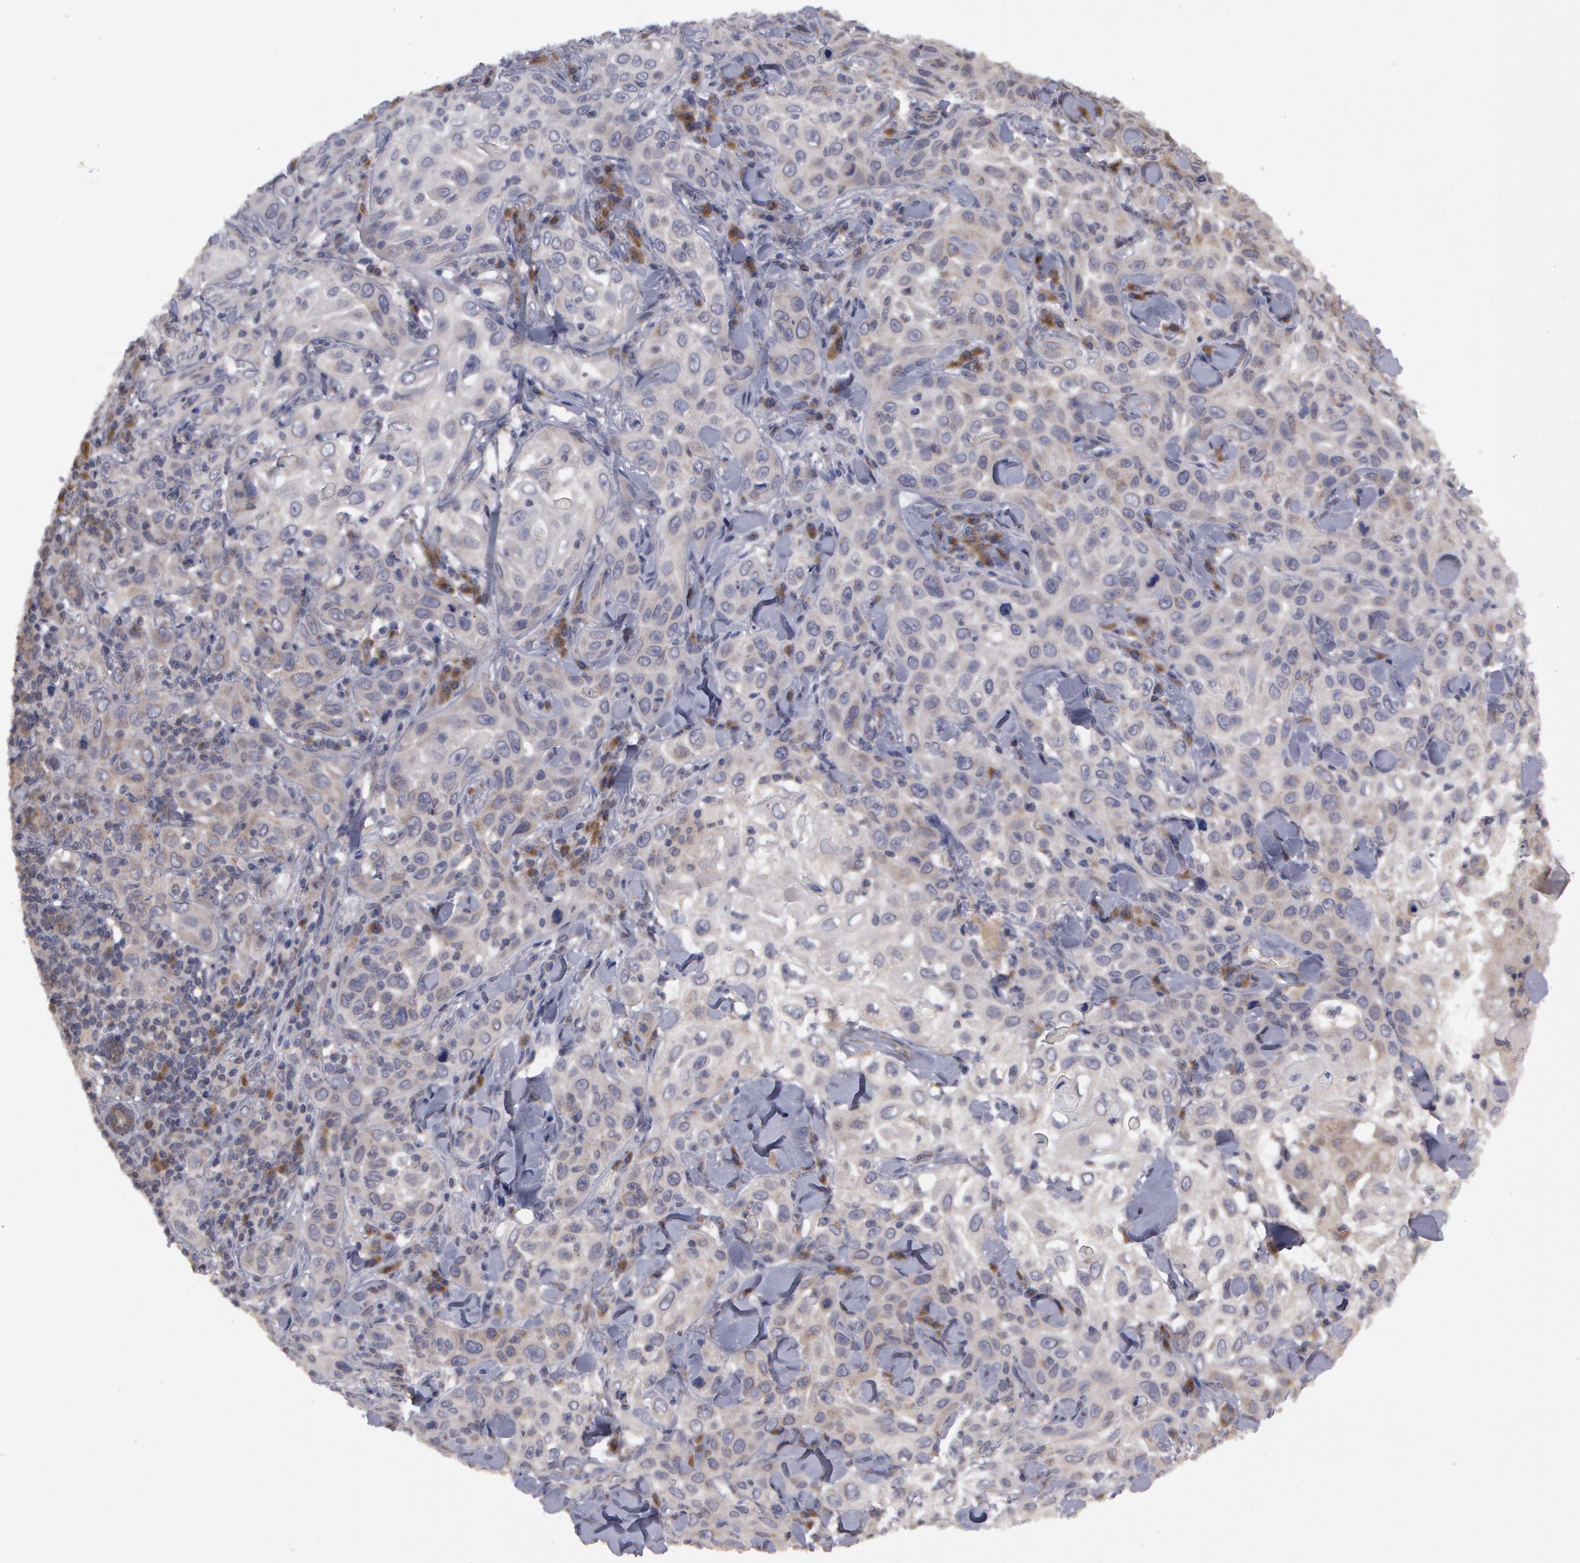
{"staining": {"intensity": "negative", "quantity": "none", "location": "none"}, "tissue": "skin cancer", "cell_type": "Tumor cells", "image_type": "cancer", "snomed": [{"axis": "morphology", "description": "Squamous cell carcinoma, NOS"}, {"axis": "topography", "description": "Skin"}], "caption": "A high-resolution photomicrograph shows IHC staining of skin cancer, which shows no significant positivity in tumor cells.", "gene": "STX5", "patient": {"sex": "male", "age": 84}}